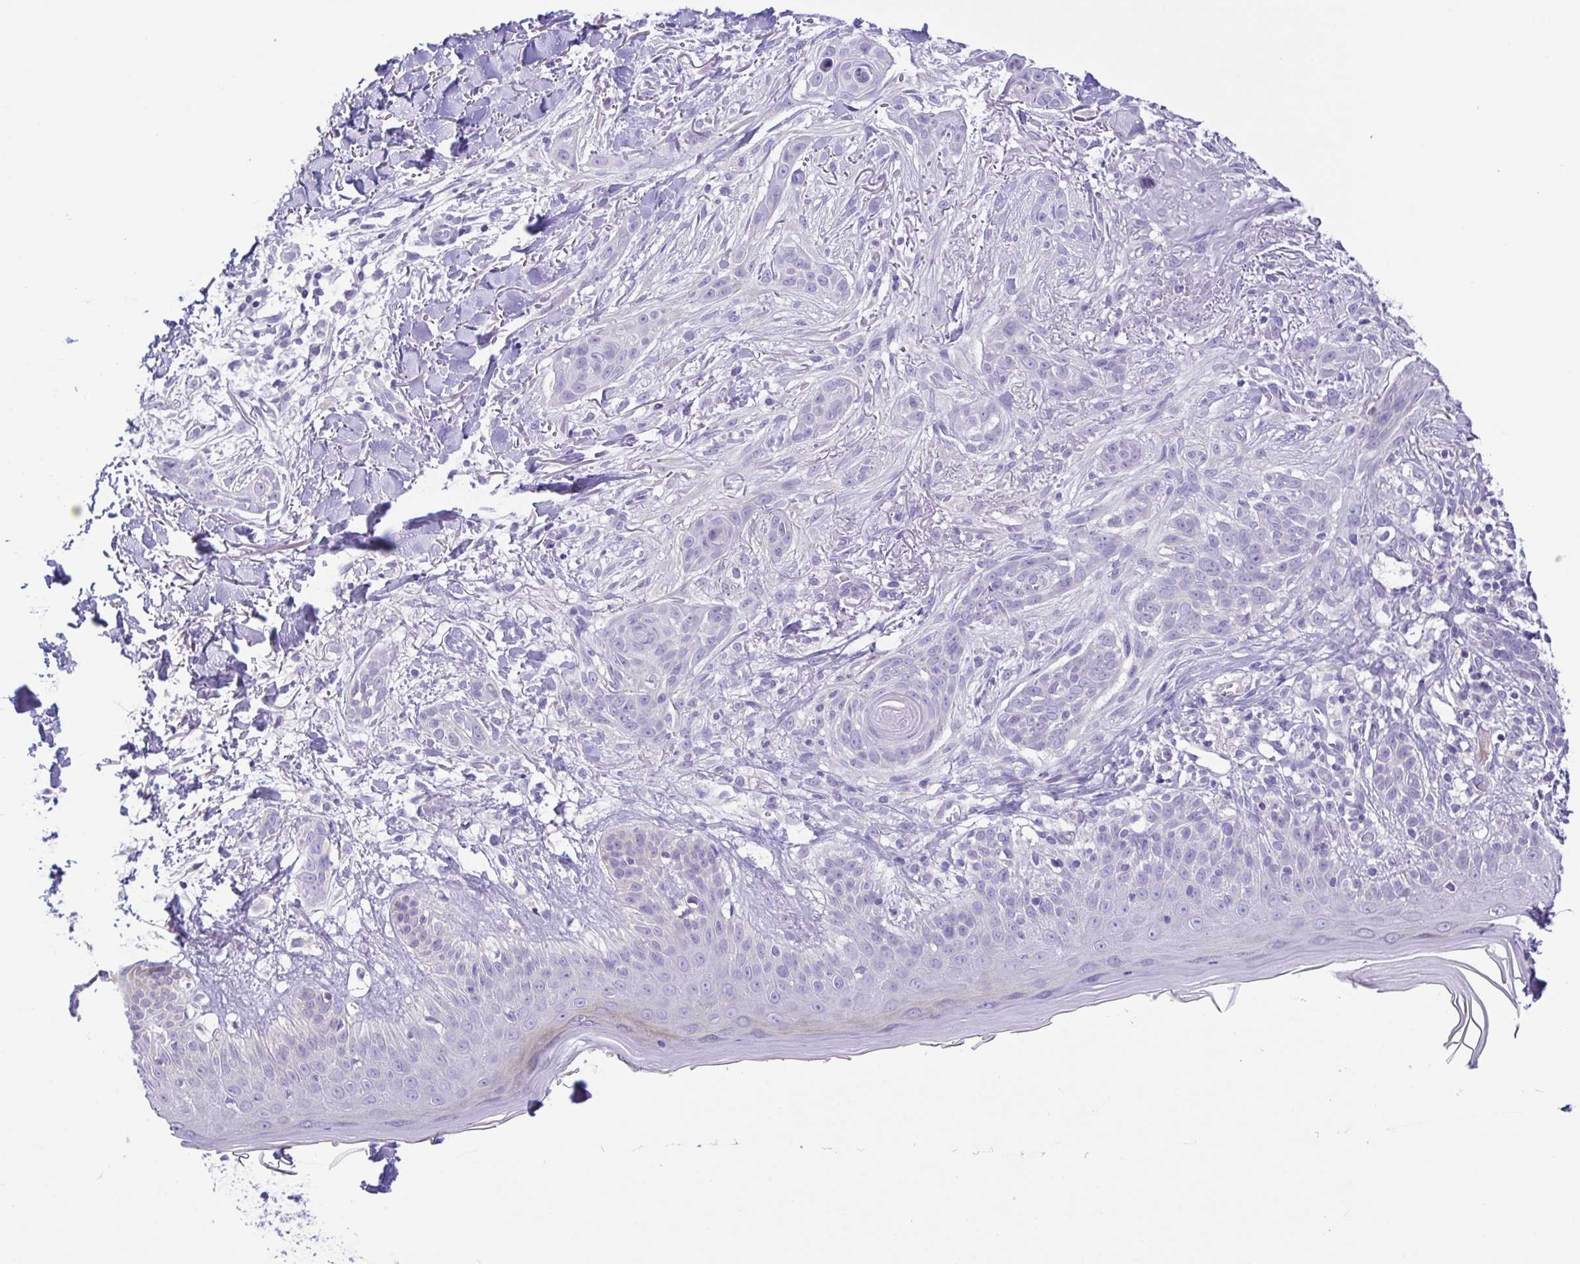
{"staining": {"intensity": "negative", "quantity": "none", "location": "none"}, "tissue": "skin cancer", "cell_type": "Tumor cells", "image_type": "cancer", "snomed": [{"axis": "morphology", "description": "Basal cell carcinoma"}, {"axis": "morphology", "description": "BCC, high aggressive"}, {"axis": "topography", "description": "Skin"}], "caption": "Immunohistochemical staining of bcc,  high aggressive (skin) demonstrates no significant positivity in tumor cells.", "gene": "A1BG", "patient": {"sex": "male", "age": 64}}